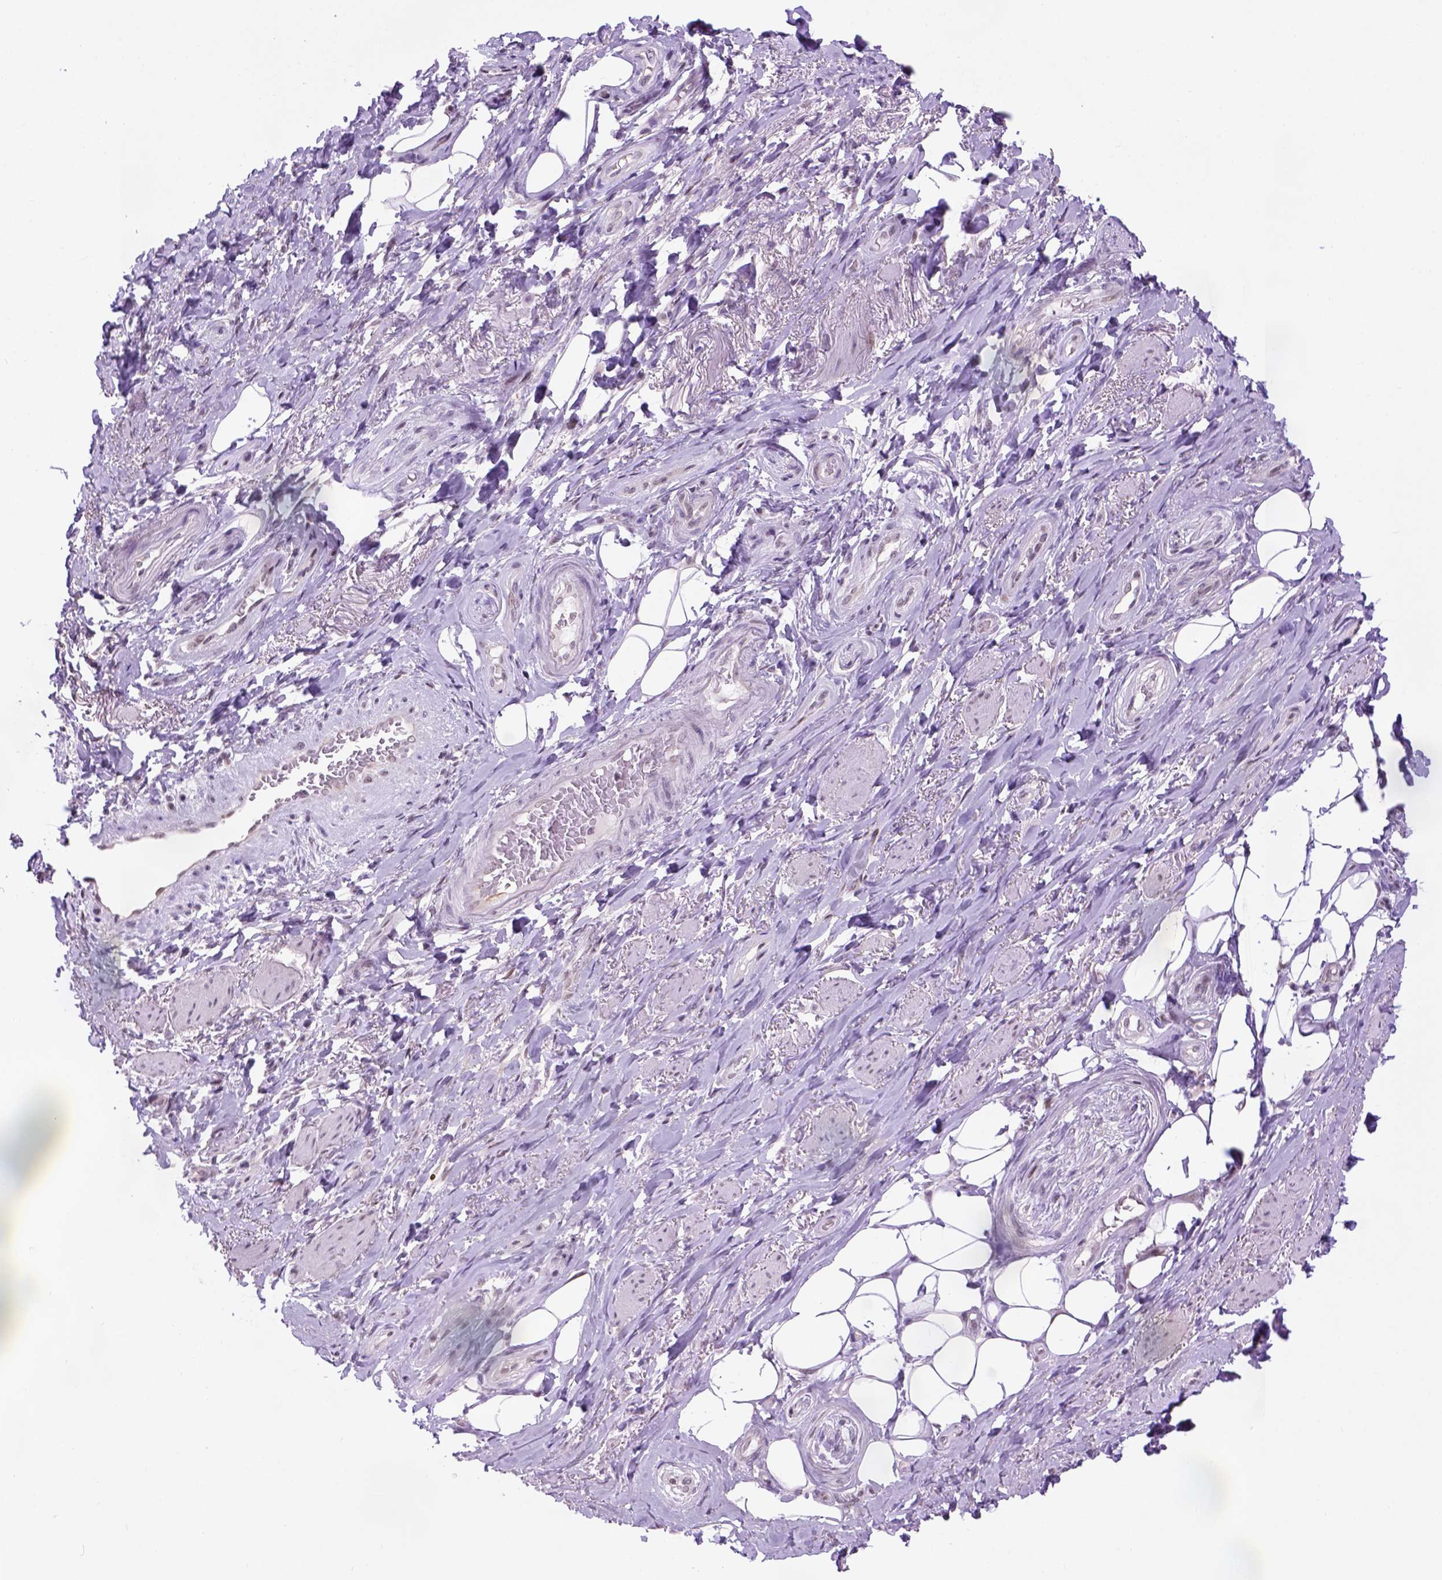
{"staining": {"intensity": "weak", "quantity": "<25%", "location": "nuclear"}, "tissue": "adipose tissue", "cell_type": "Adipocytes", "image_type": "normal", "snomed": [{"axis": "morphology", "description": "Normal tissue, NOS"}, {"axis": "topography", "description": "Anal"}, {"axis": "topography", "description": "Peripheral nerve tissue"}], "caption": "A high-resolution photomicrograph shows IHC staining of benign adipose tissue, which exhibits no significant expression in adipocytes. The staining was performed using DAB to visualize the protein expression in brown, while the nuclei were stained in blue with hematoxylin (Magnification: 20x).", "gene": "TBPL1", "patient": {"sex": "male", "age": 53}}